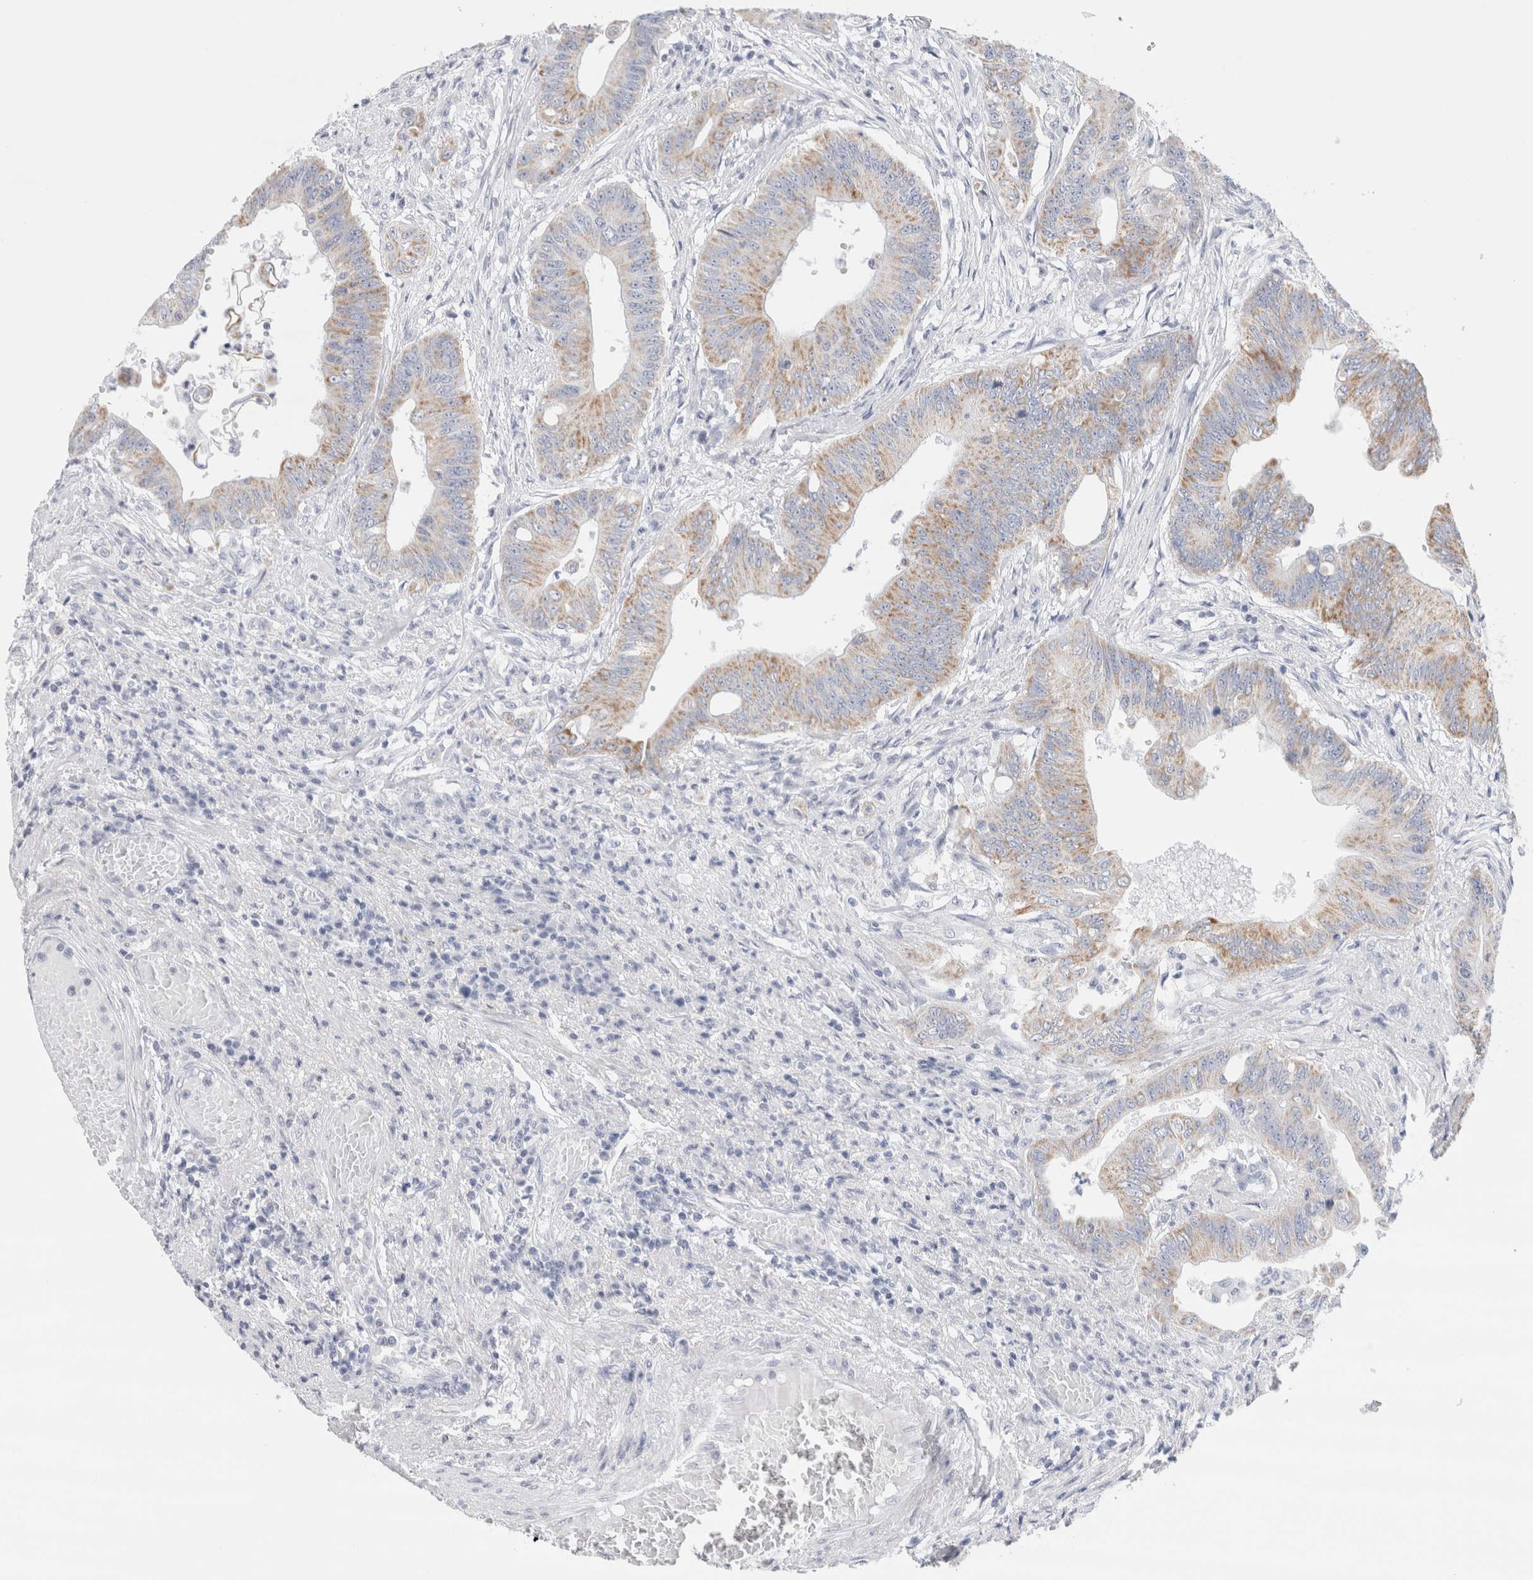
{"staining": {"intensity": "moderate", "quantity": "25%-75%", "location": "cytoplasmic/membranous"}, "tissue": "colorectal cancer", "cell_type": "Tumor cells", "image_type": "cancer", "snomed": [{"axis": "morphology", "description": "Adenoma, NOS"}, {"axis": "morphology", "description": "Adenocarcinoma, NOS"}, {"axis": "topography", "description": "Colon"}], "caption": "High-power microscopy captured an immunohistochemistry micrograph of adenocarcinoma (colorectal), revealing moderate cytoplasmic/membranous expression in about 25%-75% of tumor cells.", "gene": "ECHDC2", "patient": {"sex": "male", "age": 79}}